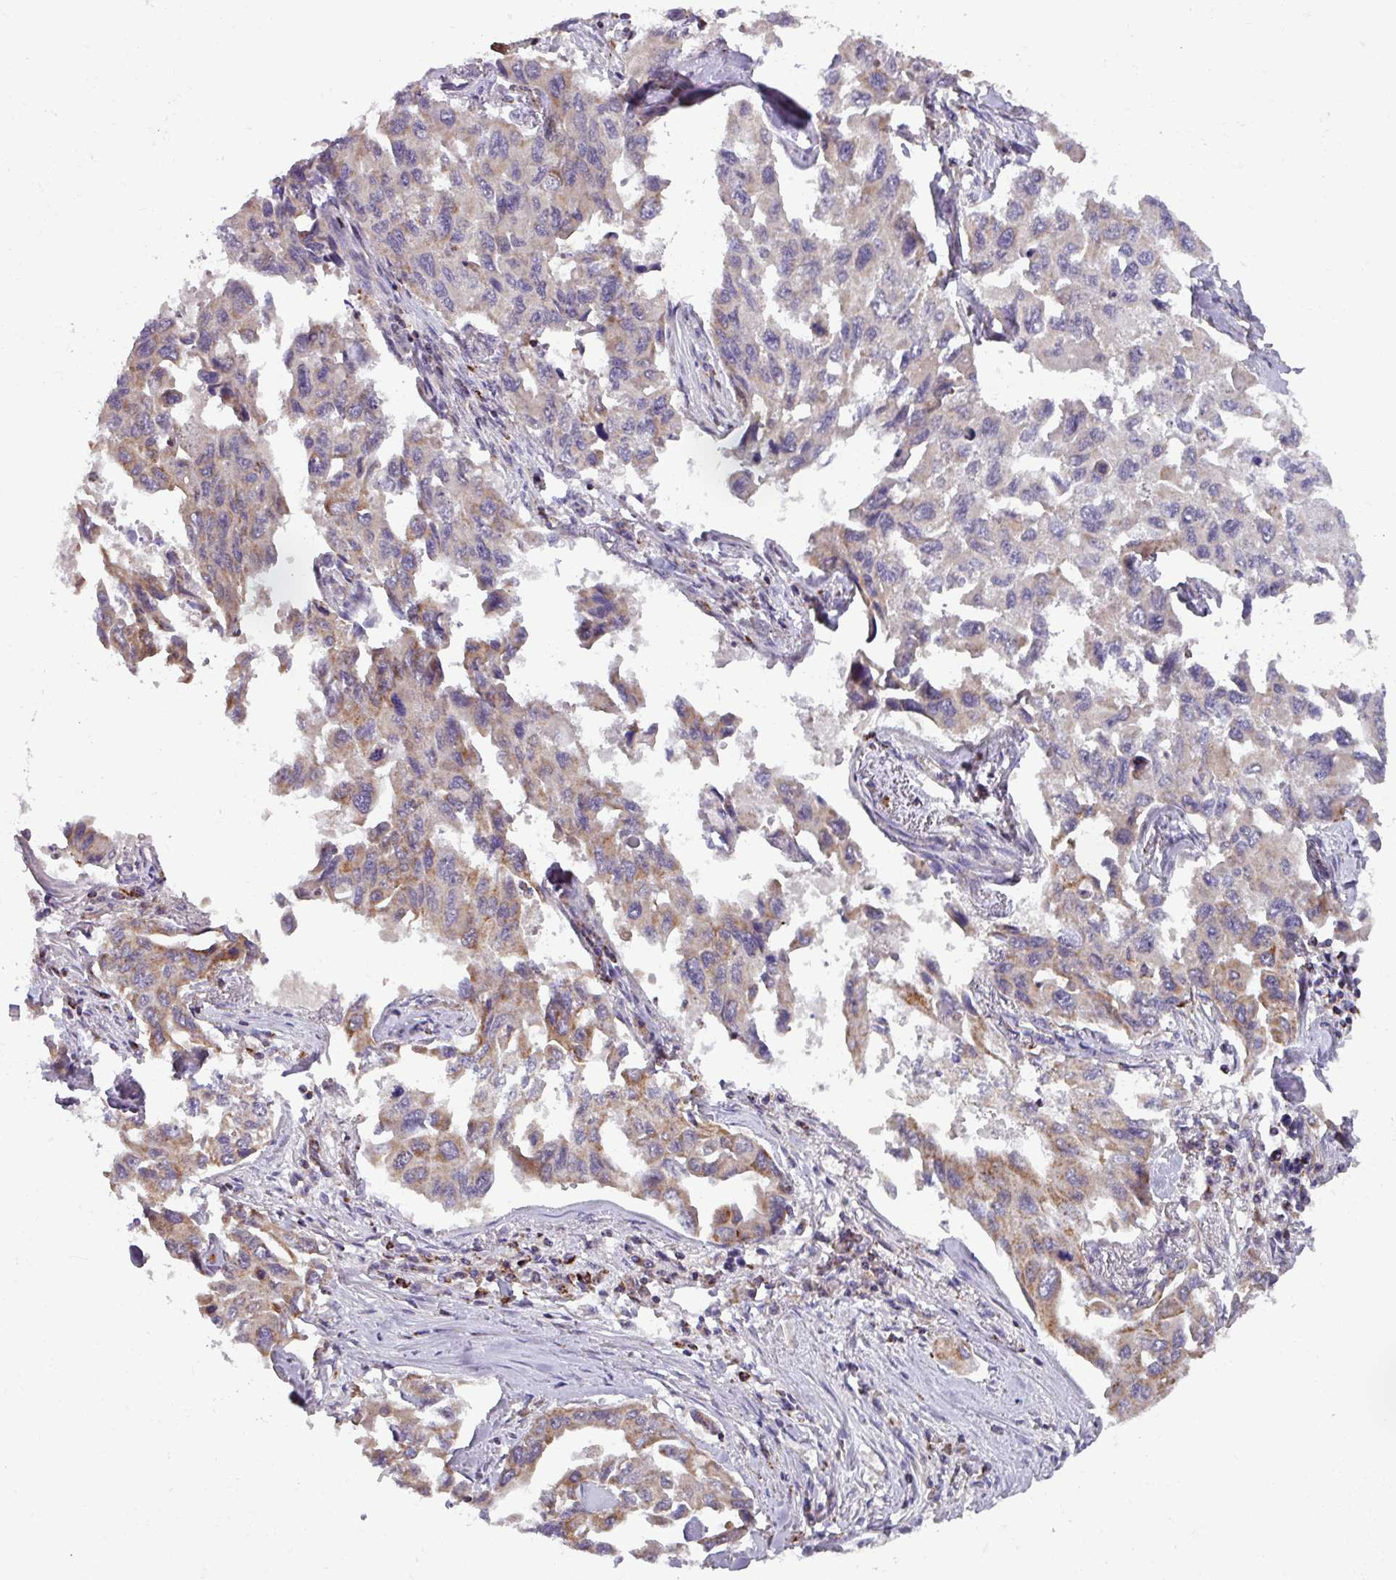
{"staining": {"intensity": "moderate", "quantity": "<25%", "location": "cytoplasmic/membranous"}, "tissue": "lung cancer", "cell_type": "Tumor cells", "image_type": "cancer", "snomed": [{"axis": "morphology", "description": "Adenocarcinoma, NOS"}, {"axis": "topography", "description": "Lung"}], "caption": "The image reveals a brown stain indicating the presence of a protein in the cytoplasmic/membranous of tumor cells in lung adenocarcinoma. The staining was performed using DAB (3,3'-diaminobenzidine) to visualize the protein expression in brown, while the nuclei were stained in blue with hematoxylin (Magnification: 20x).", "gene": "AKIRIN1", "patient": {"sex": "male", "age": 64}}